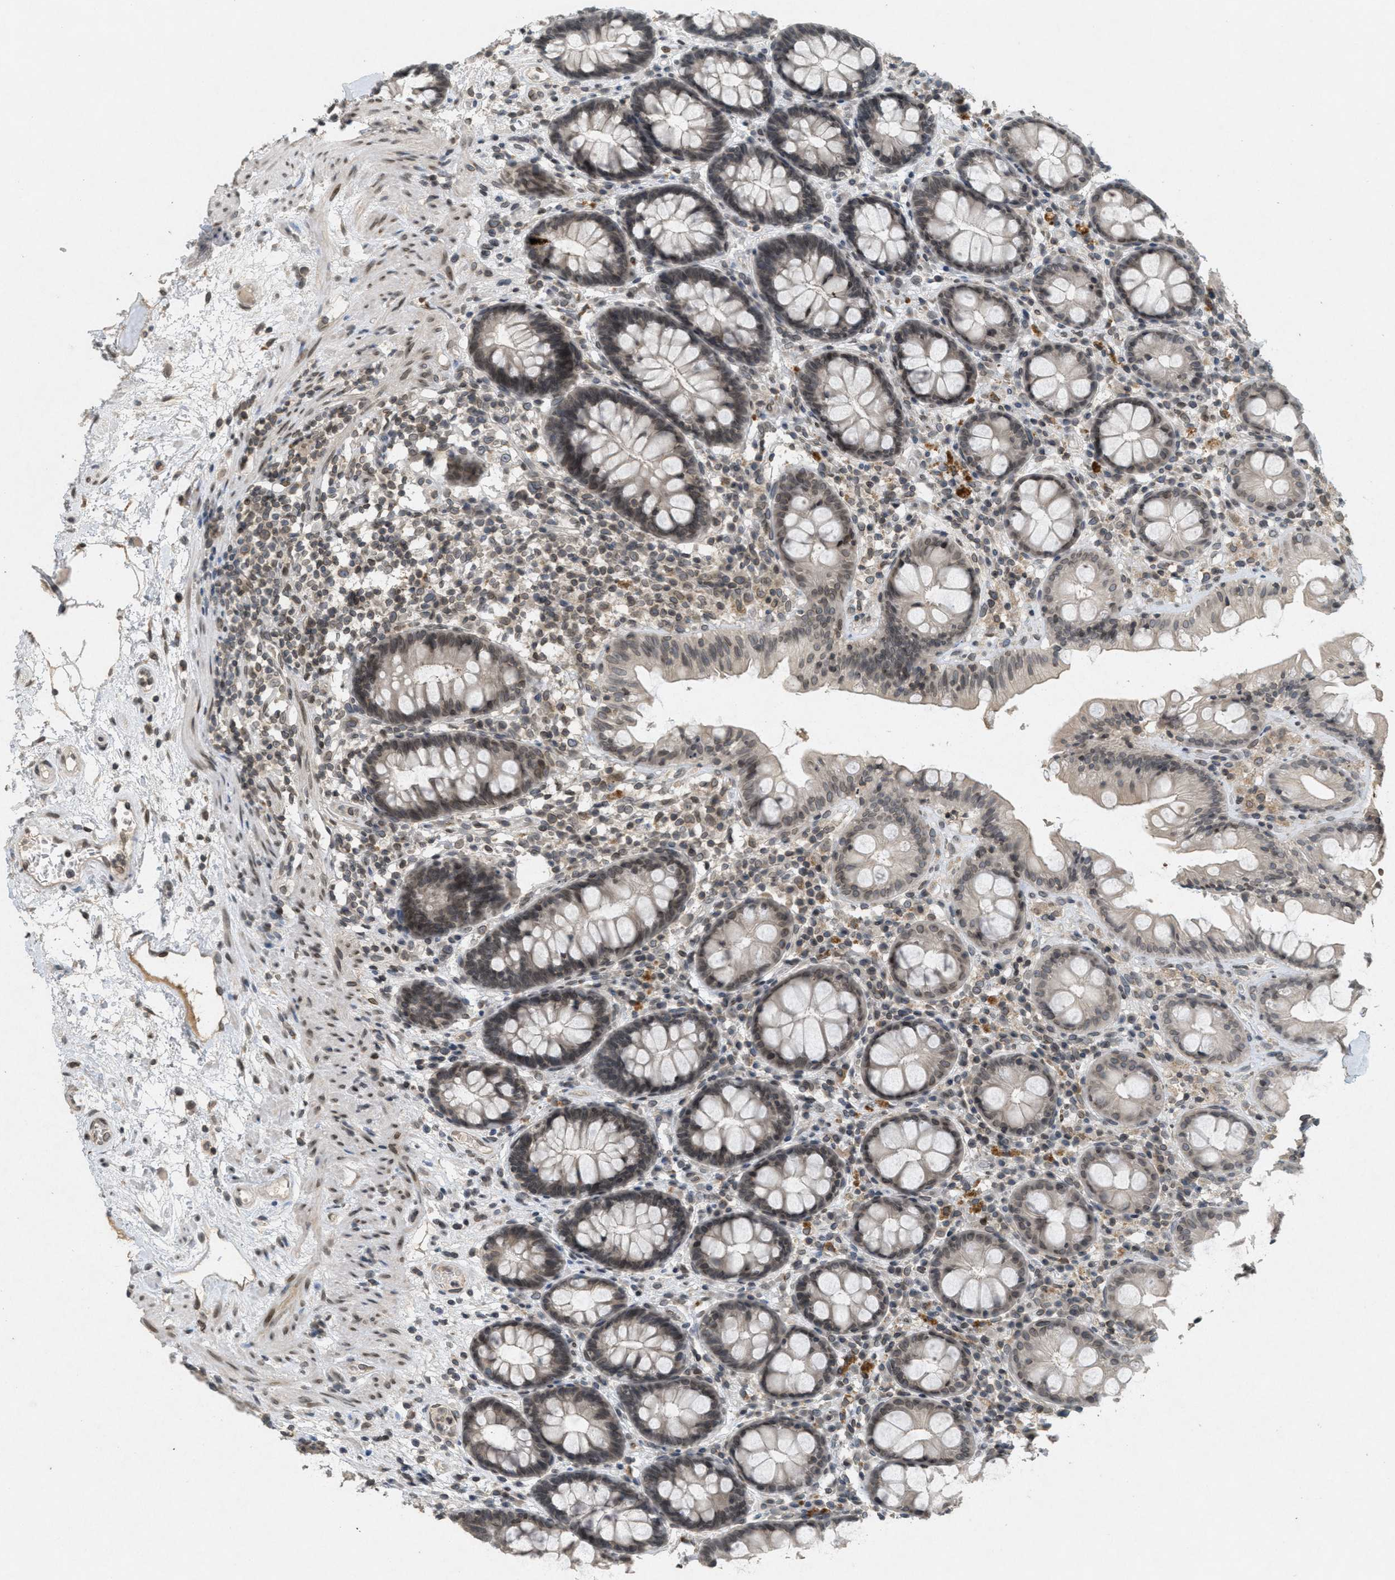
{"staining": {"intensity": "weak", "quantity": ">75%", "location": "cytoplasmic/membranous,nuclear"}, "tissue": "rectum", "cell_type": "Glandular cells", "image_type": "normal", "snomed": [{"axis": "morphology", "description": "Normal tissue, NOS"}, {"axis": "topography", "description": "Rectum"}], "caption": "Approximately >75% of glandular cells in normal human rectum show weak cytoplasmic/membranous,nuclear protein staining as visualized by brown immunohistochemical staining.", "gene": "ABHD6", "patient": {"sex": "male", "age": 64}}